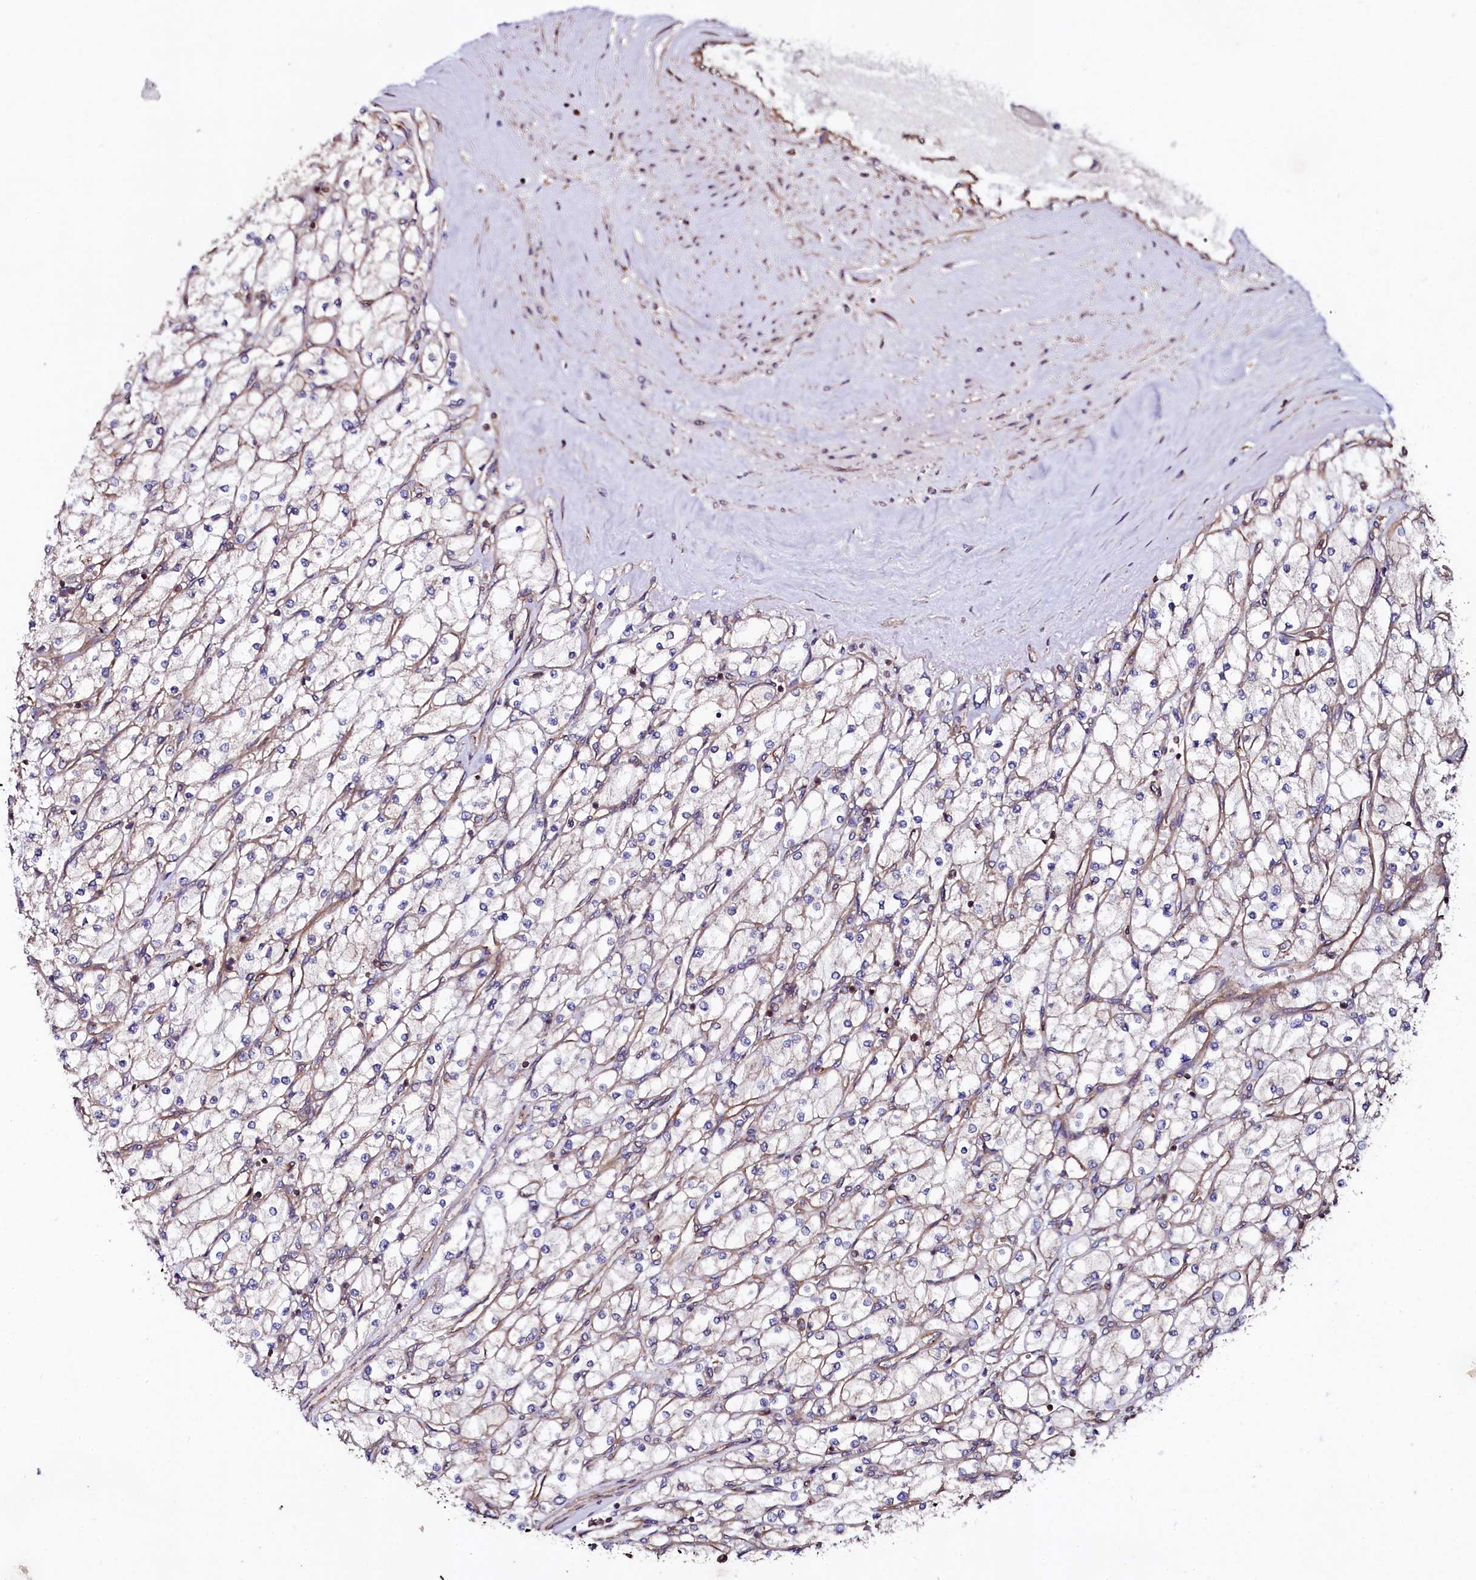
{"staining": {"intensity": "negative", "quantity": "none", "location": "none"}, "tissue": "renal cancer", "cell_type": "Tumor cells", "image_type": "cancer", "snomed": [{"axis": "morphology", "description": "Adenocarcinoma, NOS"}, {"axis": "topography", "description": "Kidney"}], "caption": "The image shows no significant positivity in tumor cells of renal cancer. (Stains: DAB (3,3'-diaminobenzidine) immunohistochemistry with hematoxylin counter stain, Microscopy: brightfield microscopy at high magnification).", "gene": "USPL1", "patient": {"sex": "male", "age": 80}}